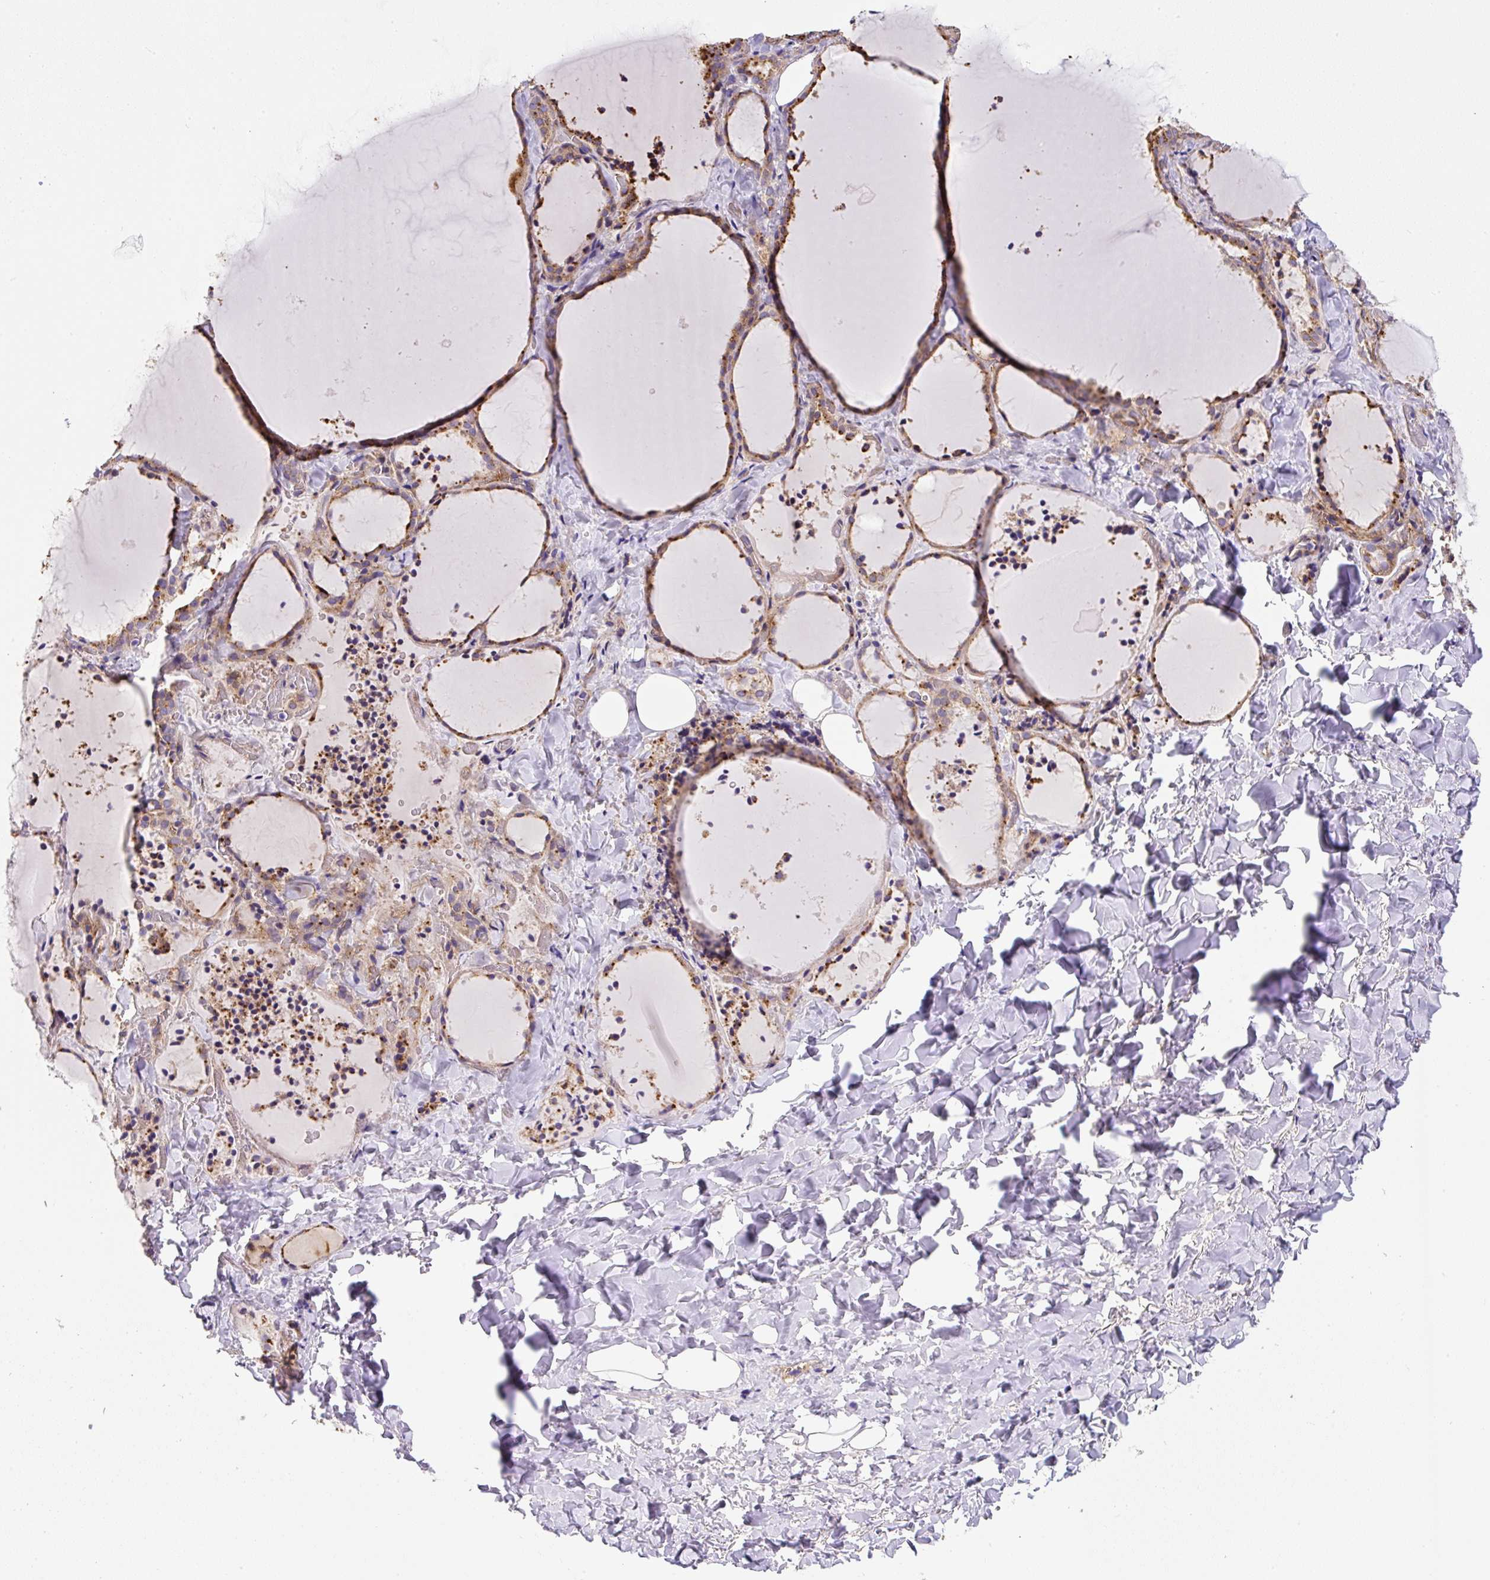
{"staining": {"intensity": "moderate", "quantity": ">75%", "location": "cytoplasmic/membranous"}, "tissue": "thyroid gland", "cell_type": "Glandular cells", "image_type": "normal", "snomed": [{"axis": "morphology", "description": "Normal tissue, NOS"}, {"axis": "topography", "description": "Thyroid gland"}], "caption": "Moderate cytoplasmic/membranous staining for a protein is identified in about >75% of glandular cells of unremarkable thyroid gland using IHC.", "gene": "RNF170", "patient": {"sex": "female", "age": 22}}